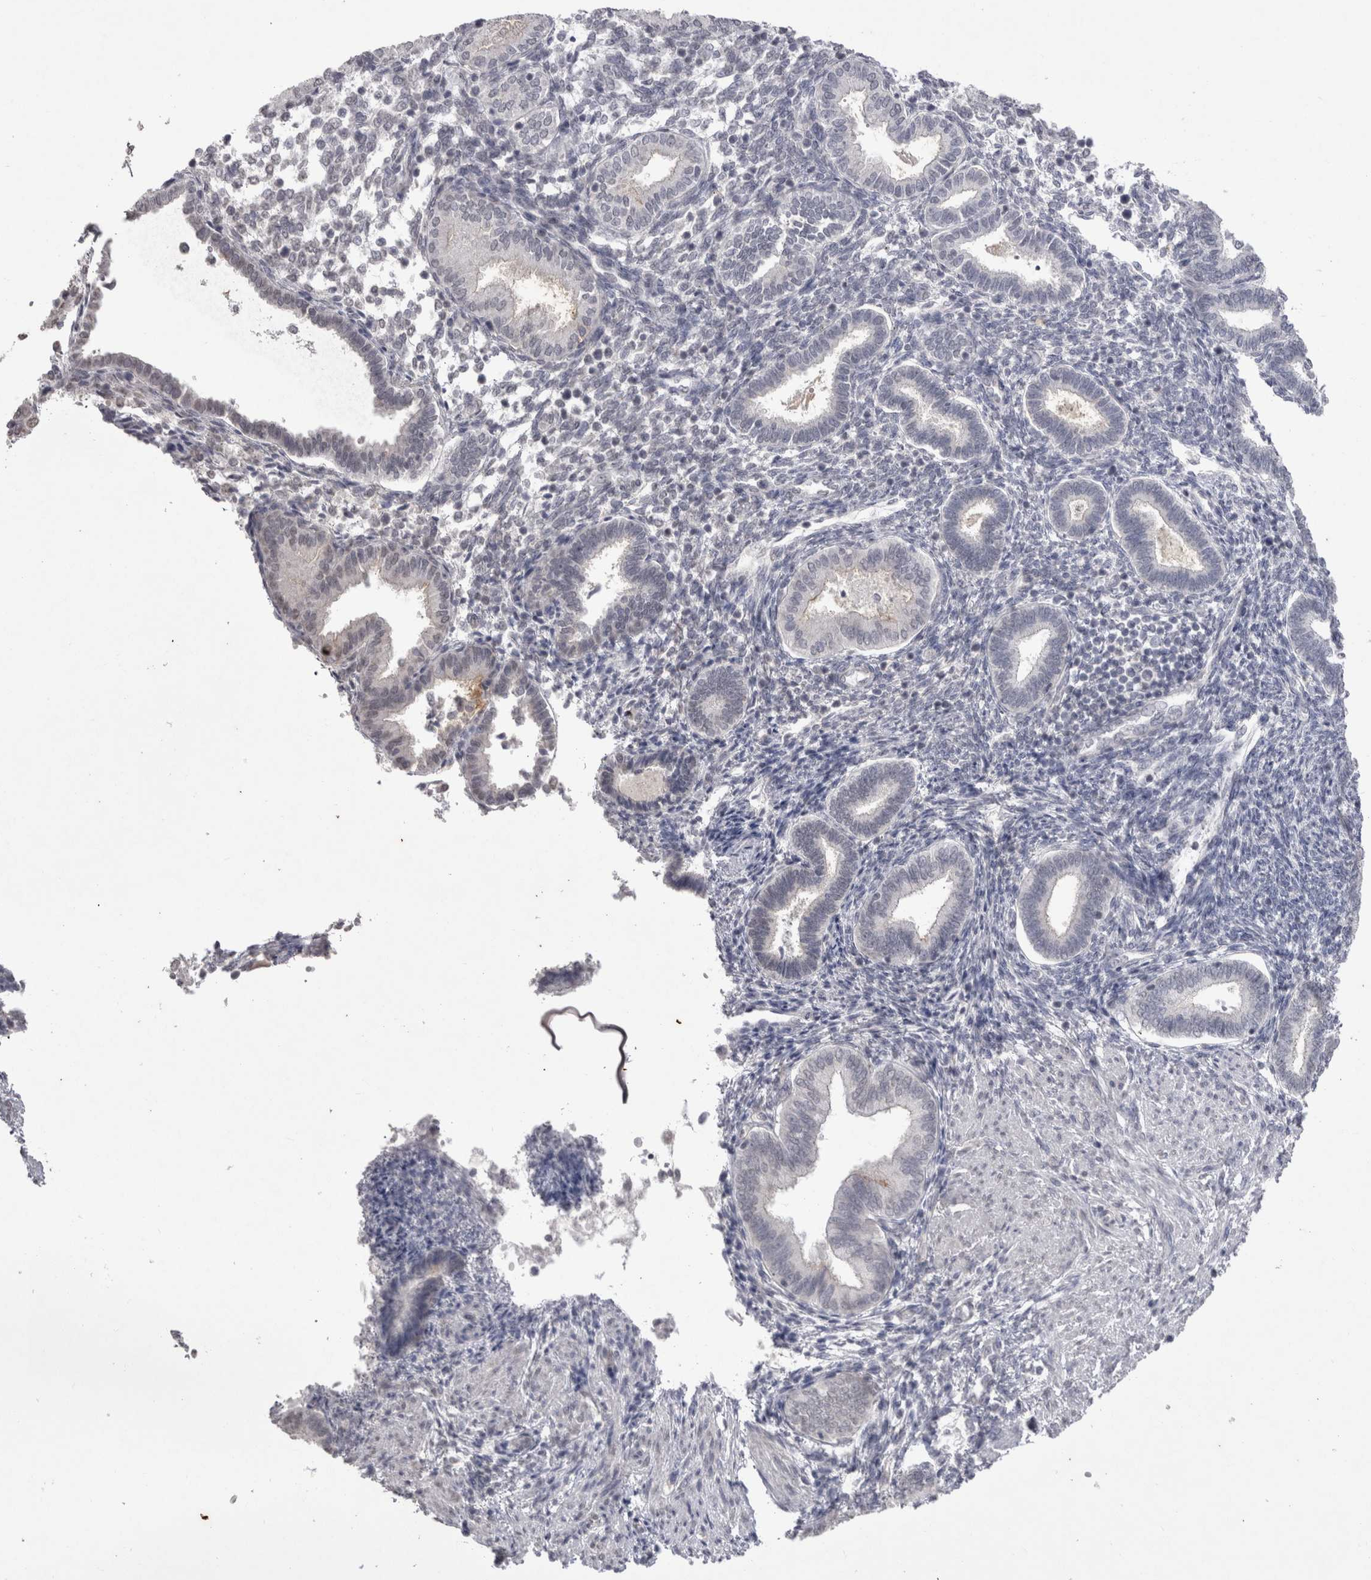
{"staining": {"intensity": "negative", "quantity": "none", "location": "none"}, "tissue": "endometrium", "cell_type": "Cells in endometrial stroma", "image_type": "normal", "snomed": [{"axis": "morphology", "description": "Normal tissue, NOS"}, {"axis": "topography", "description": "Endometrium"}], "caption": "Human endometrium stained for a protein using IHC displays no expression in cells in endometrial stroma.", "gene": "DDX4", "patient": {"sex": "female", "age": 53}}